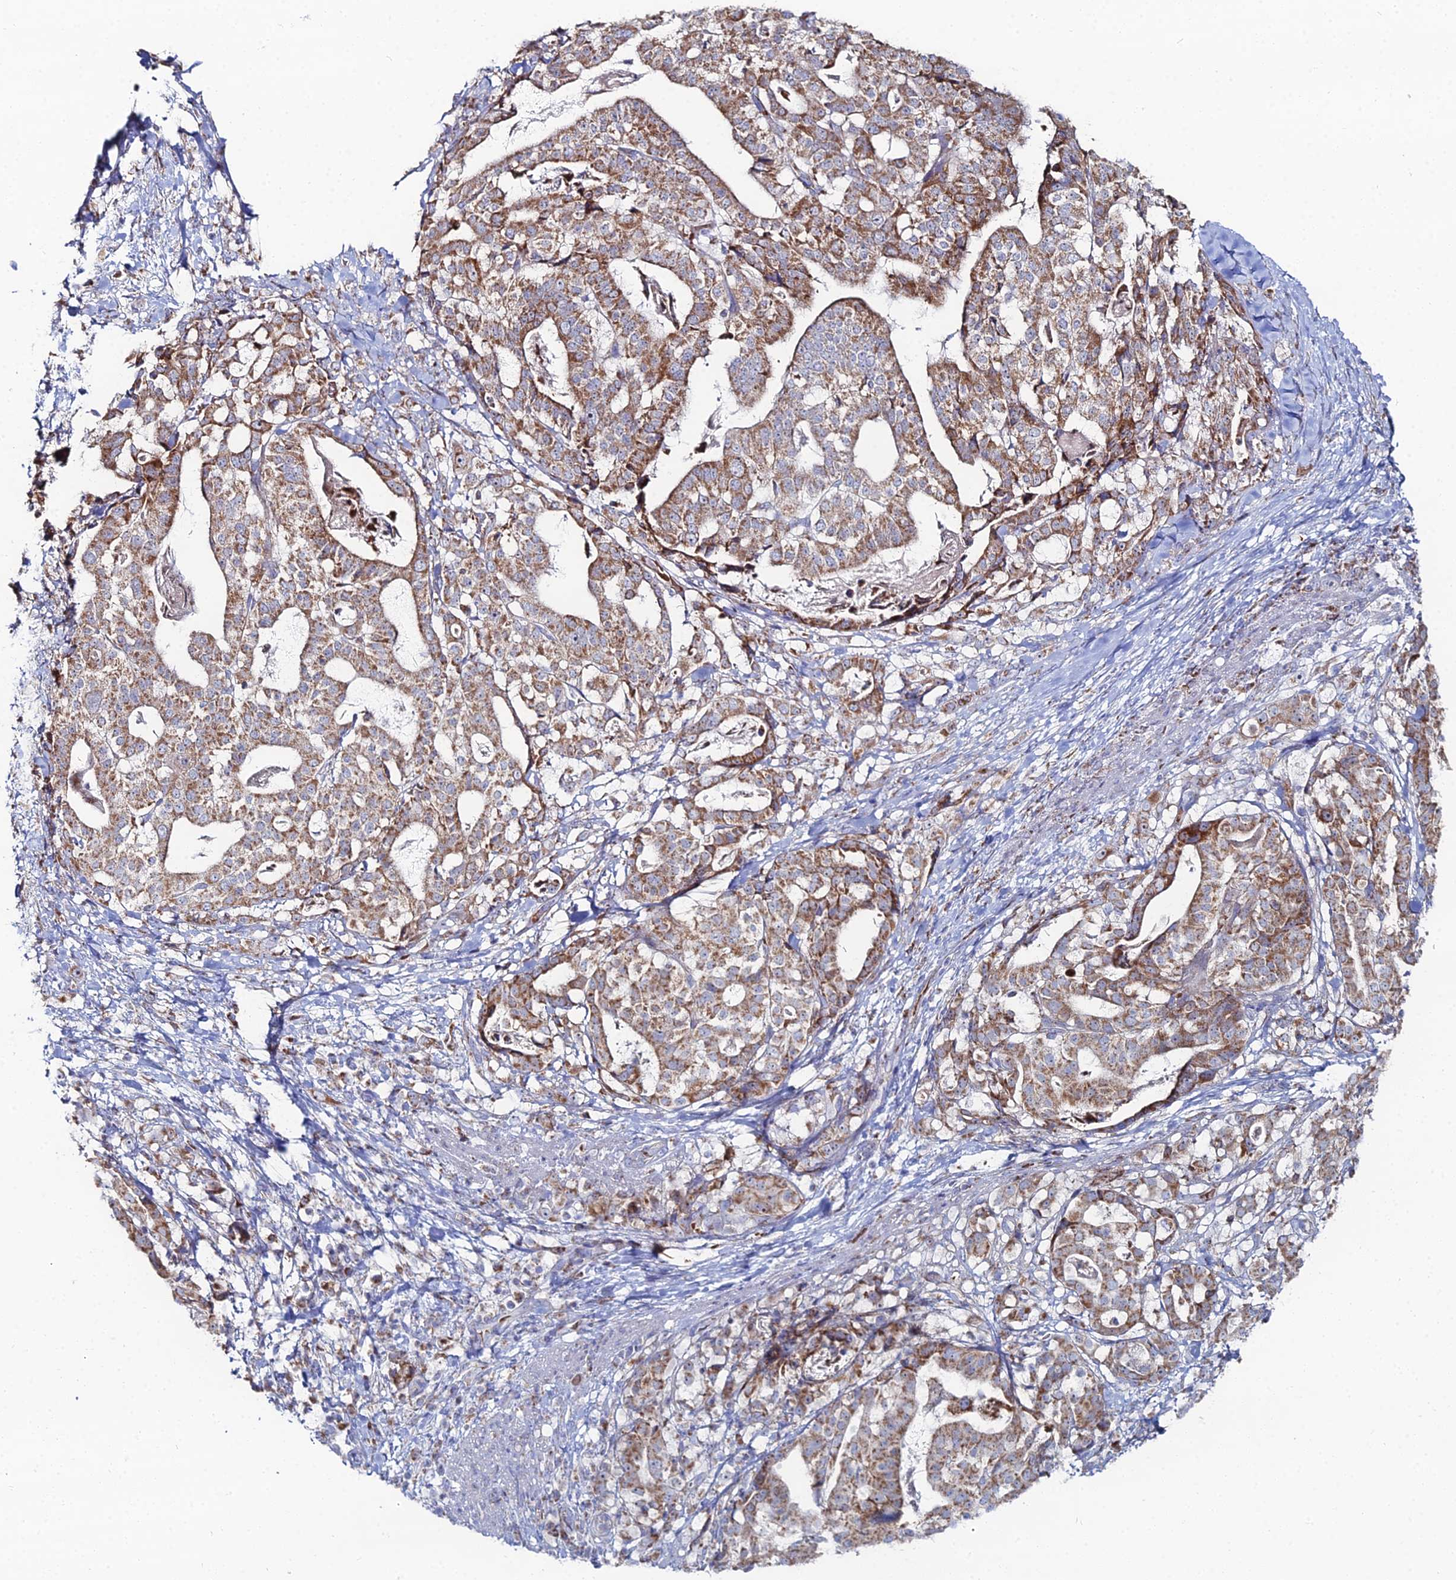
{"staining": {"intensity": "moderate", "quantity": ">75%", "location": "cytoplasmic/membranous"}, "tissue": "stomach cancer", "cell_type": "Tumor cells", "image_type": "cancer", "snomed": [{"axis": "morphology", "description": "Adenocarcinoma, NOS"}, {"axis": "topography", "description": "Stomach"}], "caption": "Moderate cytoplasmic/membranous expression for a protein is present in about >75% of tumor cells of adenocarcinoma (stomach) using IHC.", "gene": "MPC1", "patient": {"sex": "male", "age": 48}}